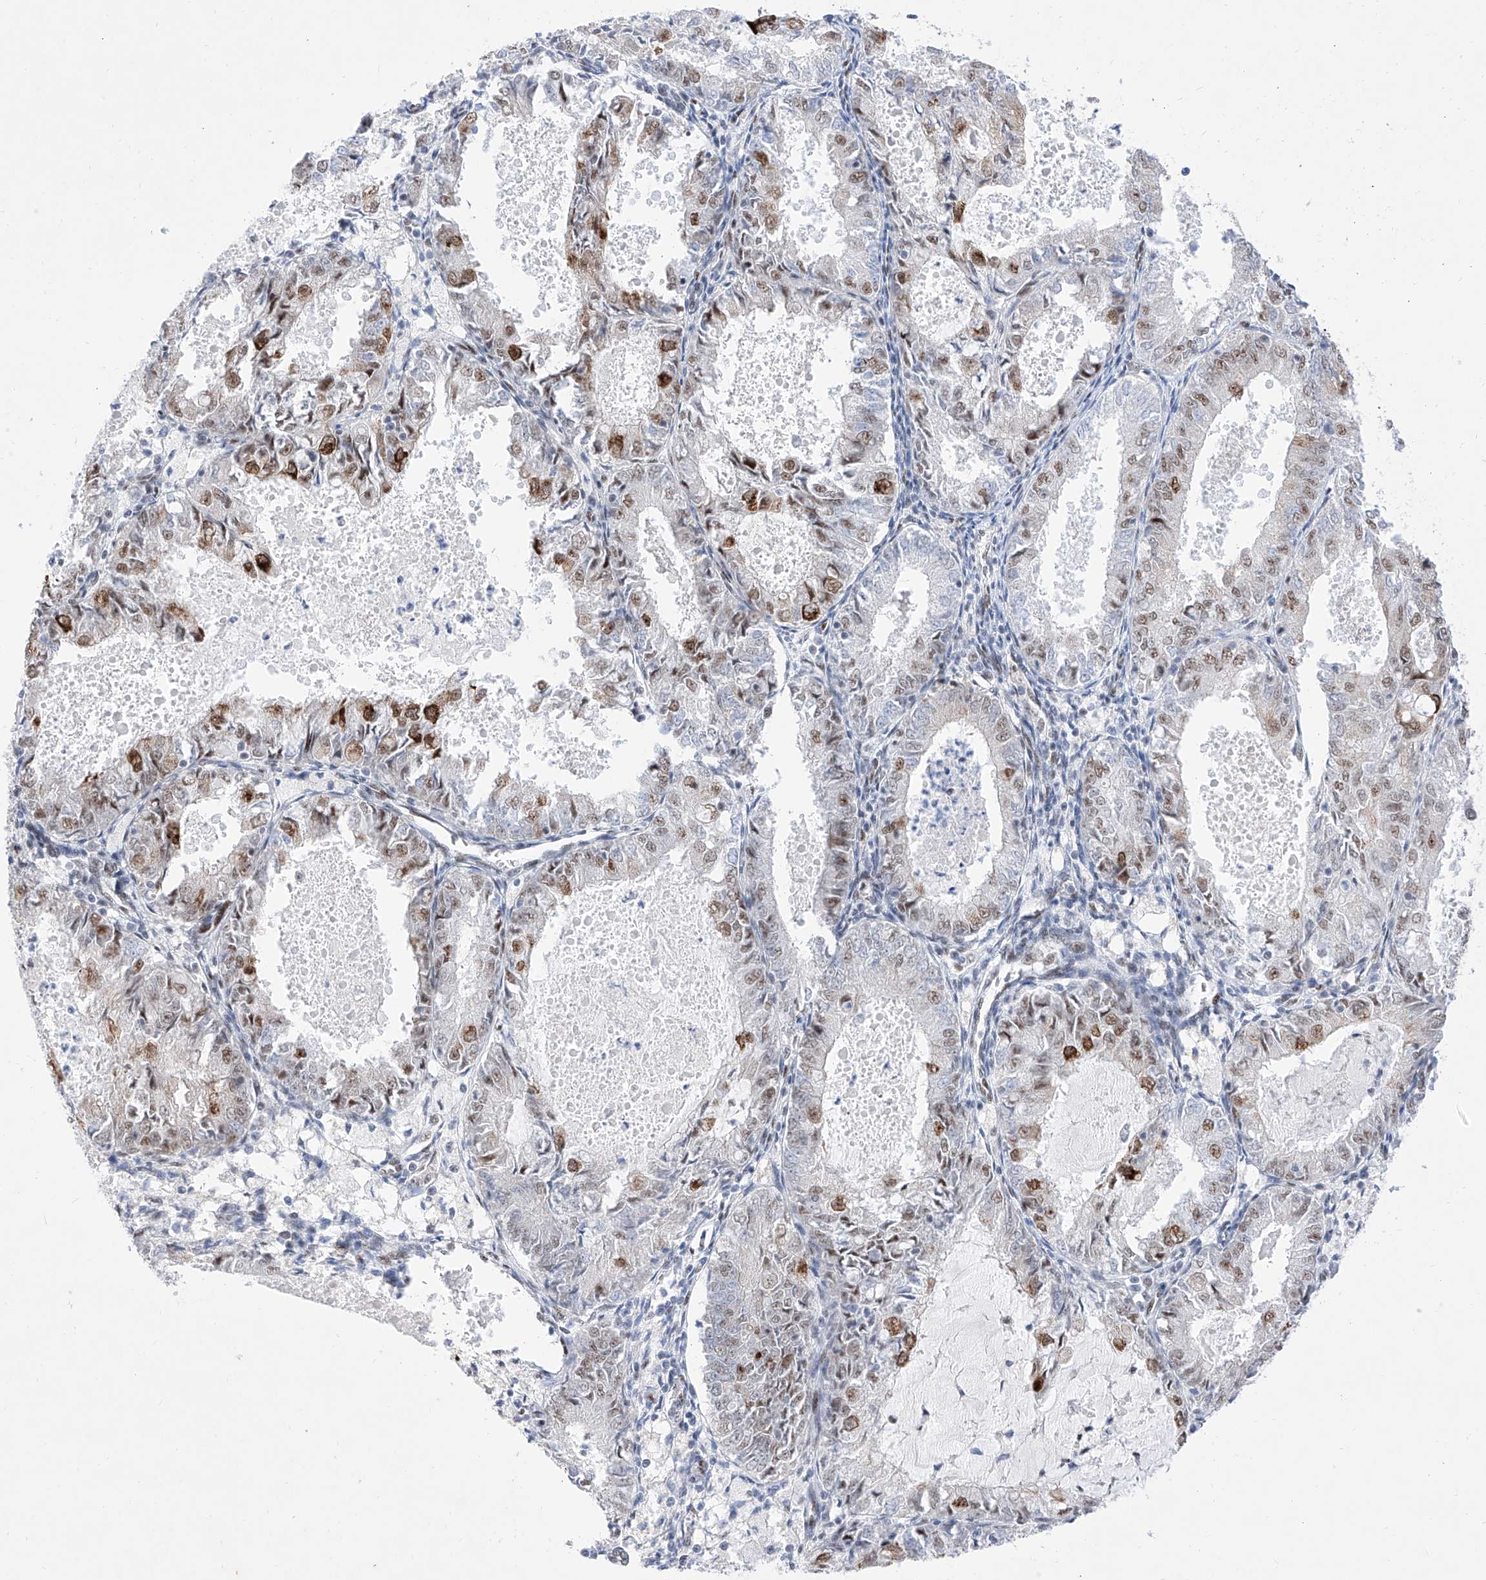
{"staining": {"intensity": "moderate", "quantity": "25%-75%", "location": "nuclear"}, "tissue": "endometrial cancer", "cell_type": "Tumor cells", "image_type": "cancer", "snomed": [{"axis": "morphology", "description": "Adenocarcinoma, NOS"}, {"axis": "topography", "description": "Endometrium"}], "caption": "A medium amount of moderate nuclear positivity is appreciated in about 25%-75% of tumor cells in endometrial cancer tissue.", "gene": "ATN1", "patient": {"sex": "female", "age": 57}}